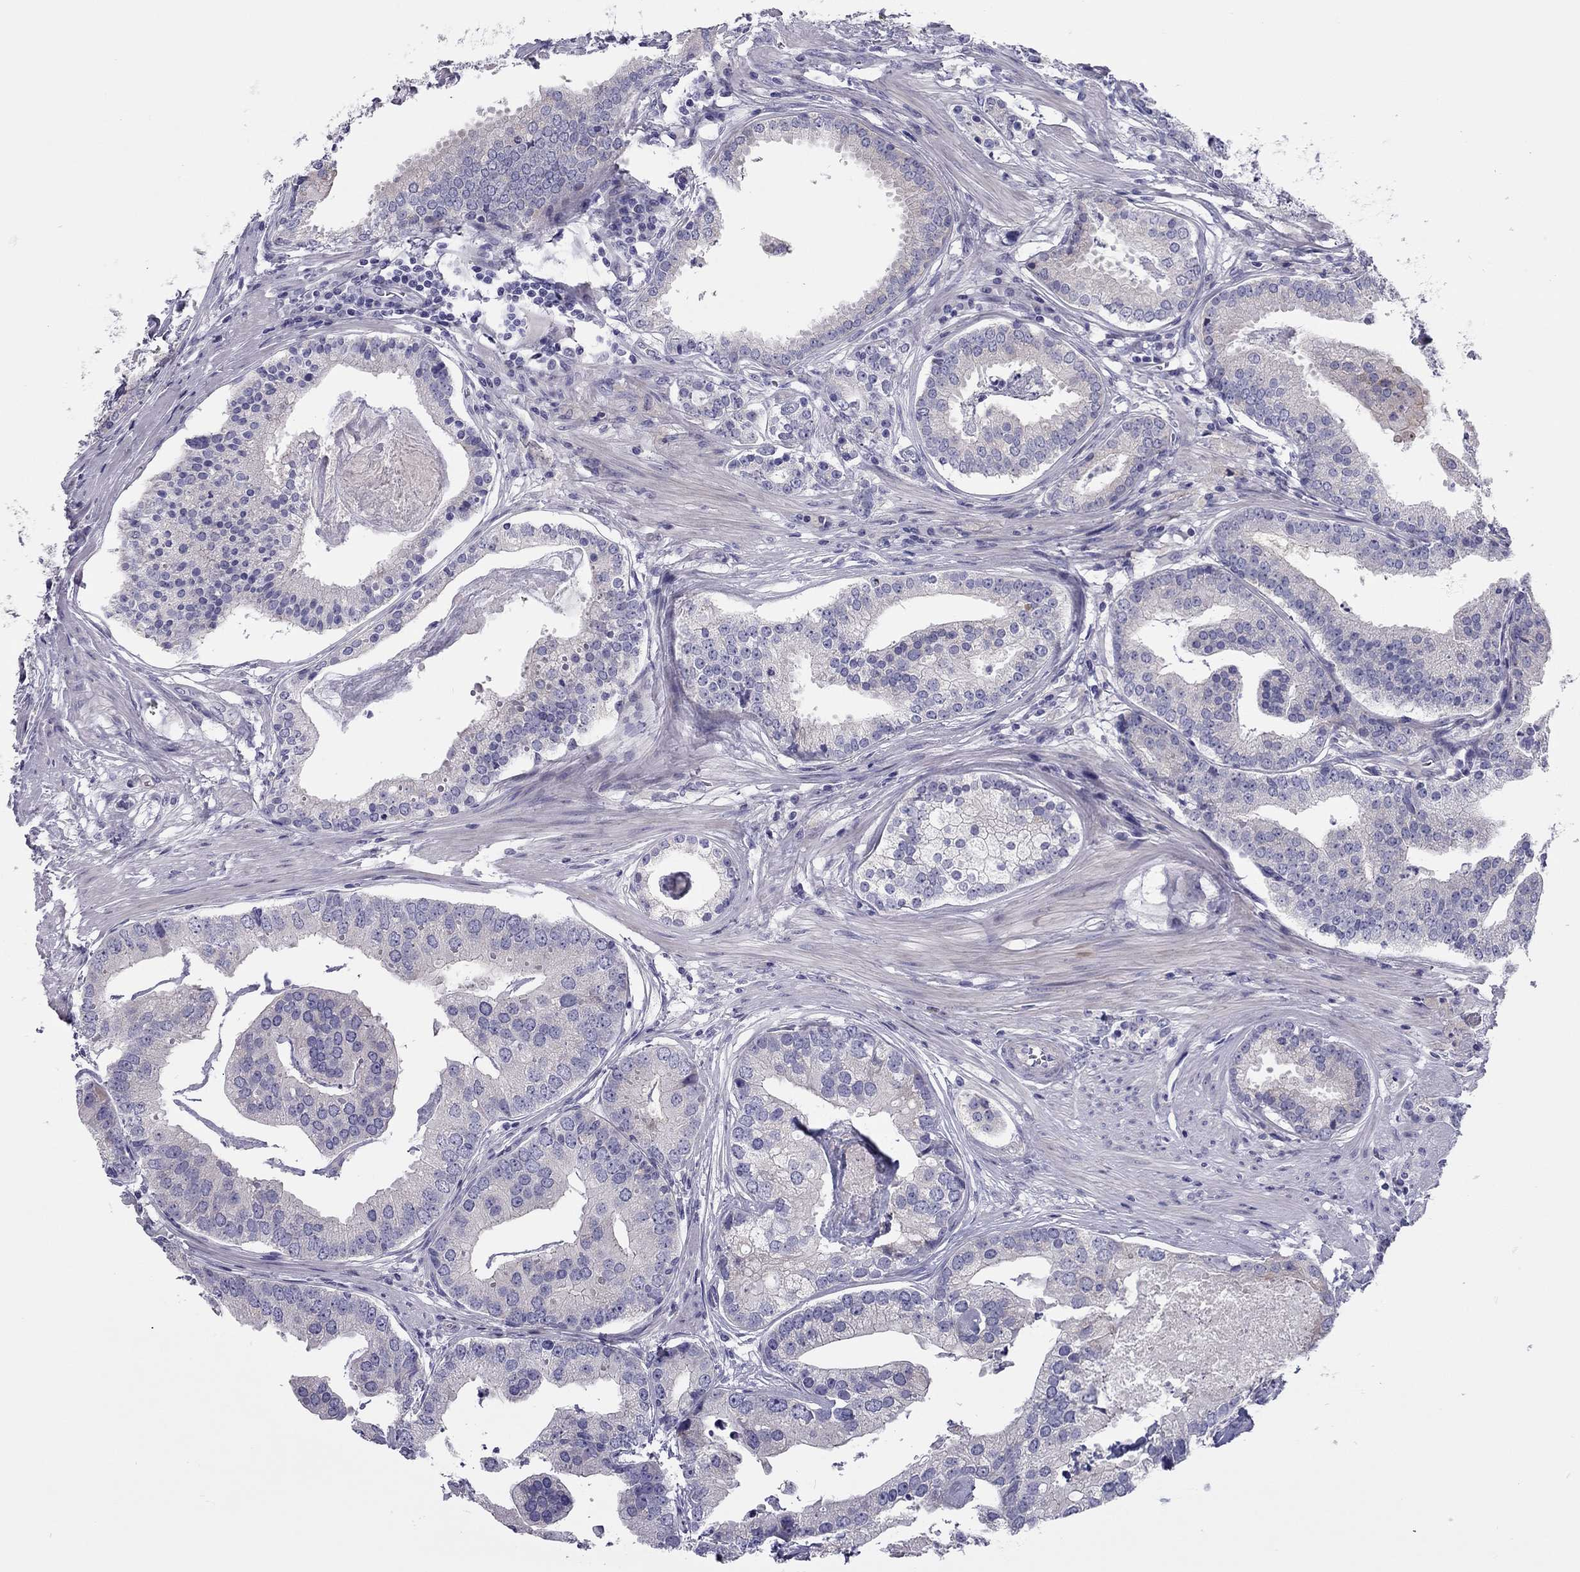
{"staining": {"intensity": "negative", "quantity": "none", "location": "none"}, "tissue": "prostate cancer", "cell_type": "Tumor cells", "image_type": "cancer", "snomed": [{"axis": "morphology", "description": "Adenocarcinoma, NOS"}, {"axis": "topography", "description": "Prostate and seminal vesicle, NOS"}, {"axis": "topography", "description": "Prostate"}], "caption": "Tumor cells are negative for protein expression in human prostate cancer (adenocarcinoma). (Immunohistochemistry (ihc), brightfield microscopy, high magnification).", "gene": "SCARB1", "patient": {"sex": "male", "age": 44}}